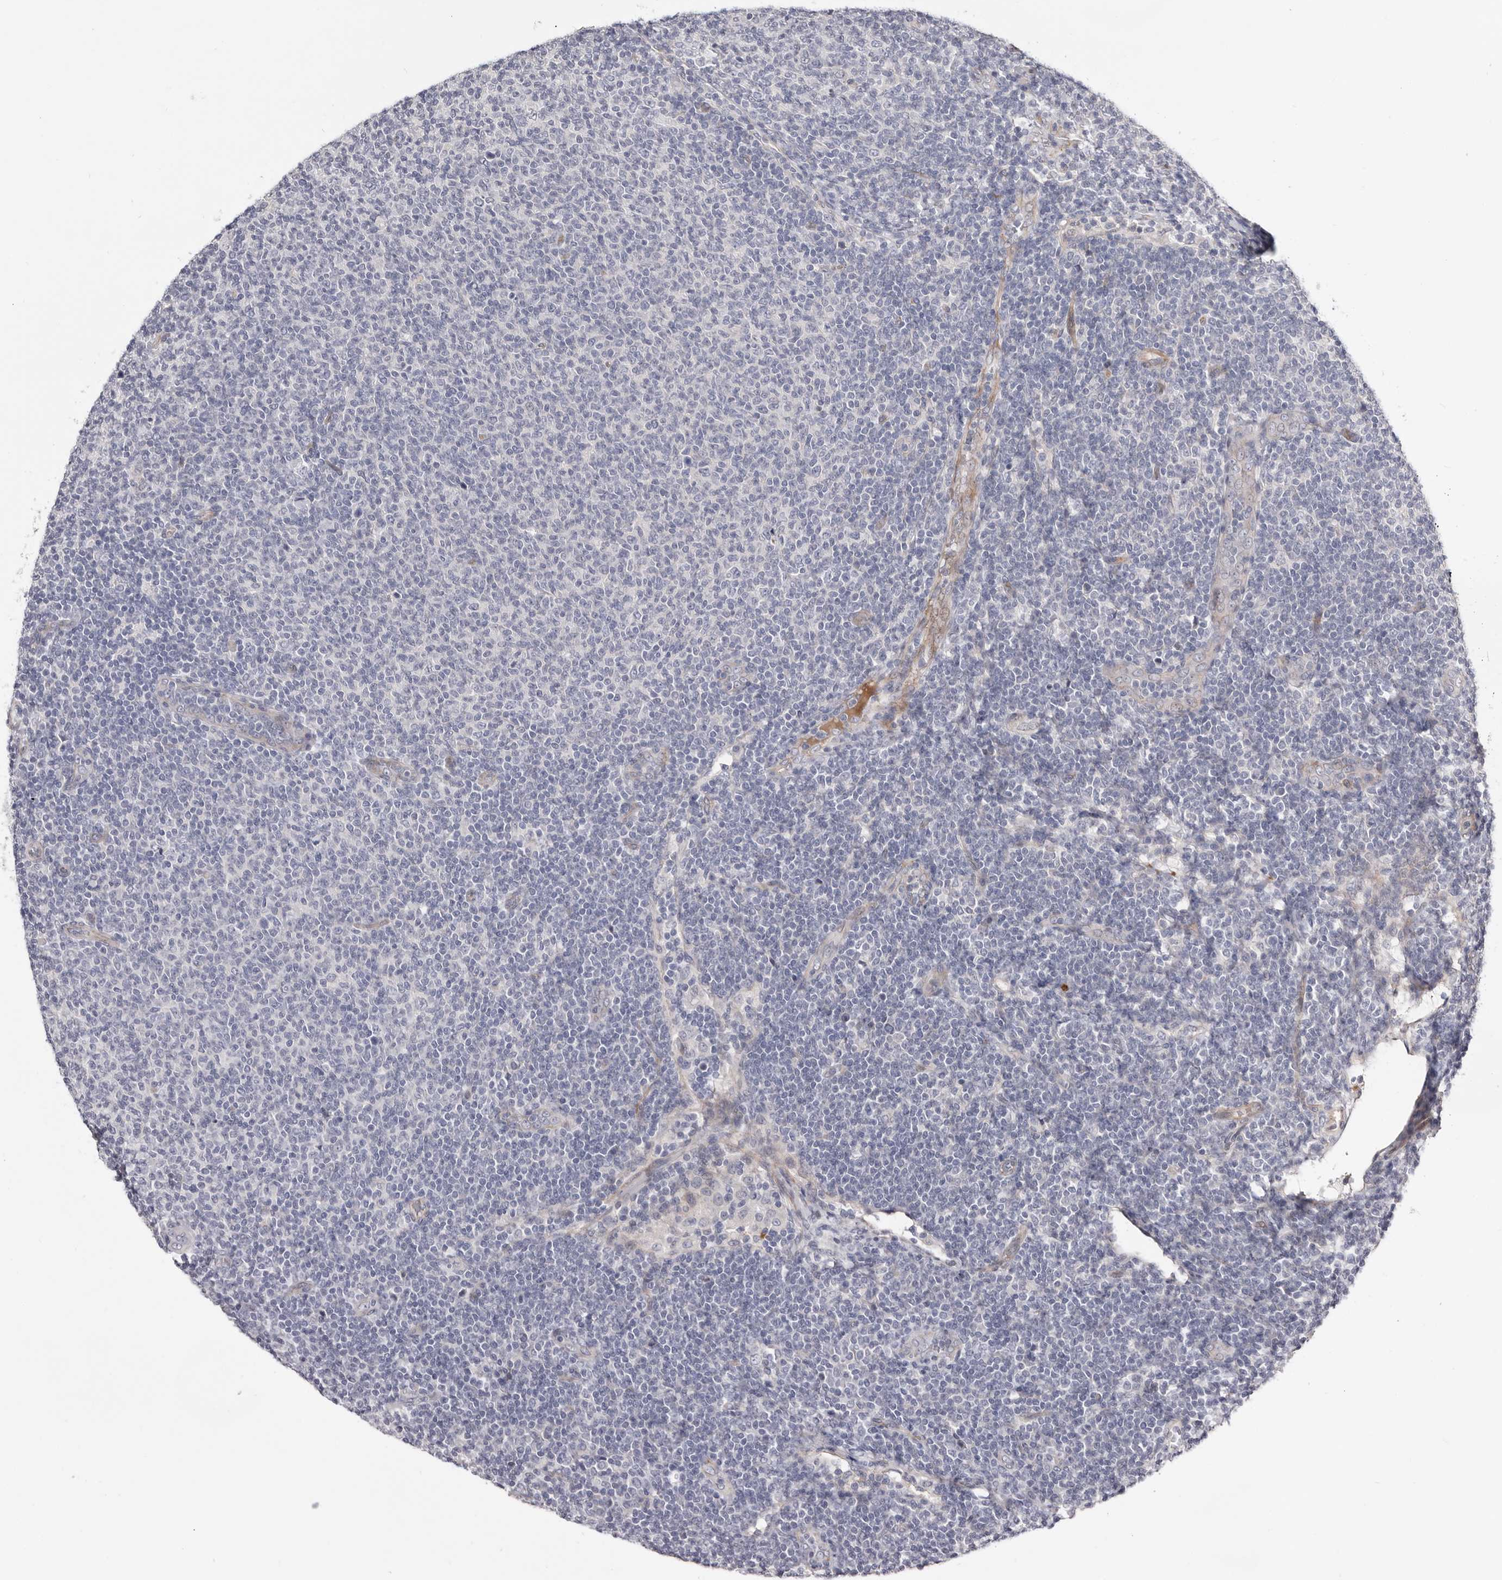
{"staining": {"intensity": "negative", "quantity": "none", "location": "none"}, "tissue": "lymphoma", "cell_type": "Tumor cells", "image_type": "cancer", "snomed": [{"axis": "morphology", "description": "Malignant lymphoma, non-Hodgkin's type, Low grade"}, {"axis": "topography", "description": "Lymph node"}], "caption": "Human lymphoma stained for a protein using immunohistochemistry (IHC) demonstrates no staining in tumor cells.", "gene": "USH1C", "patient": {"sex": "male", "age": 66}}